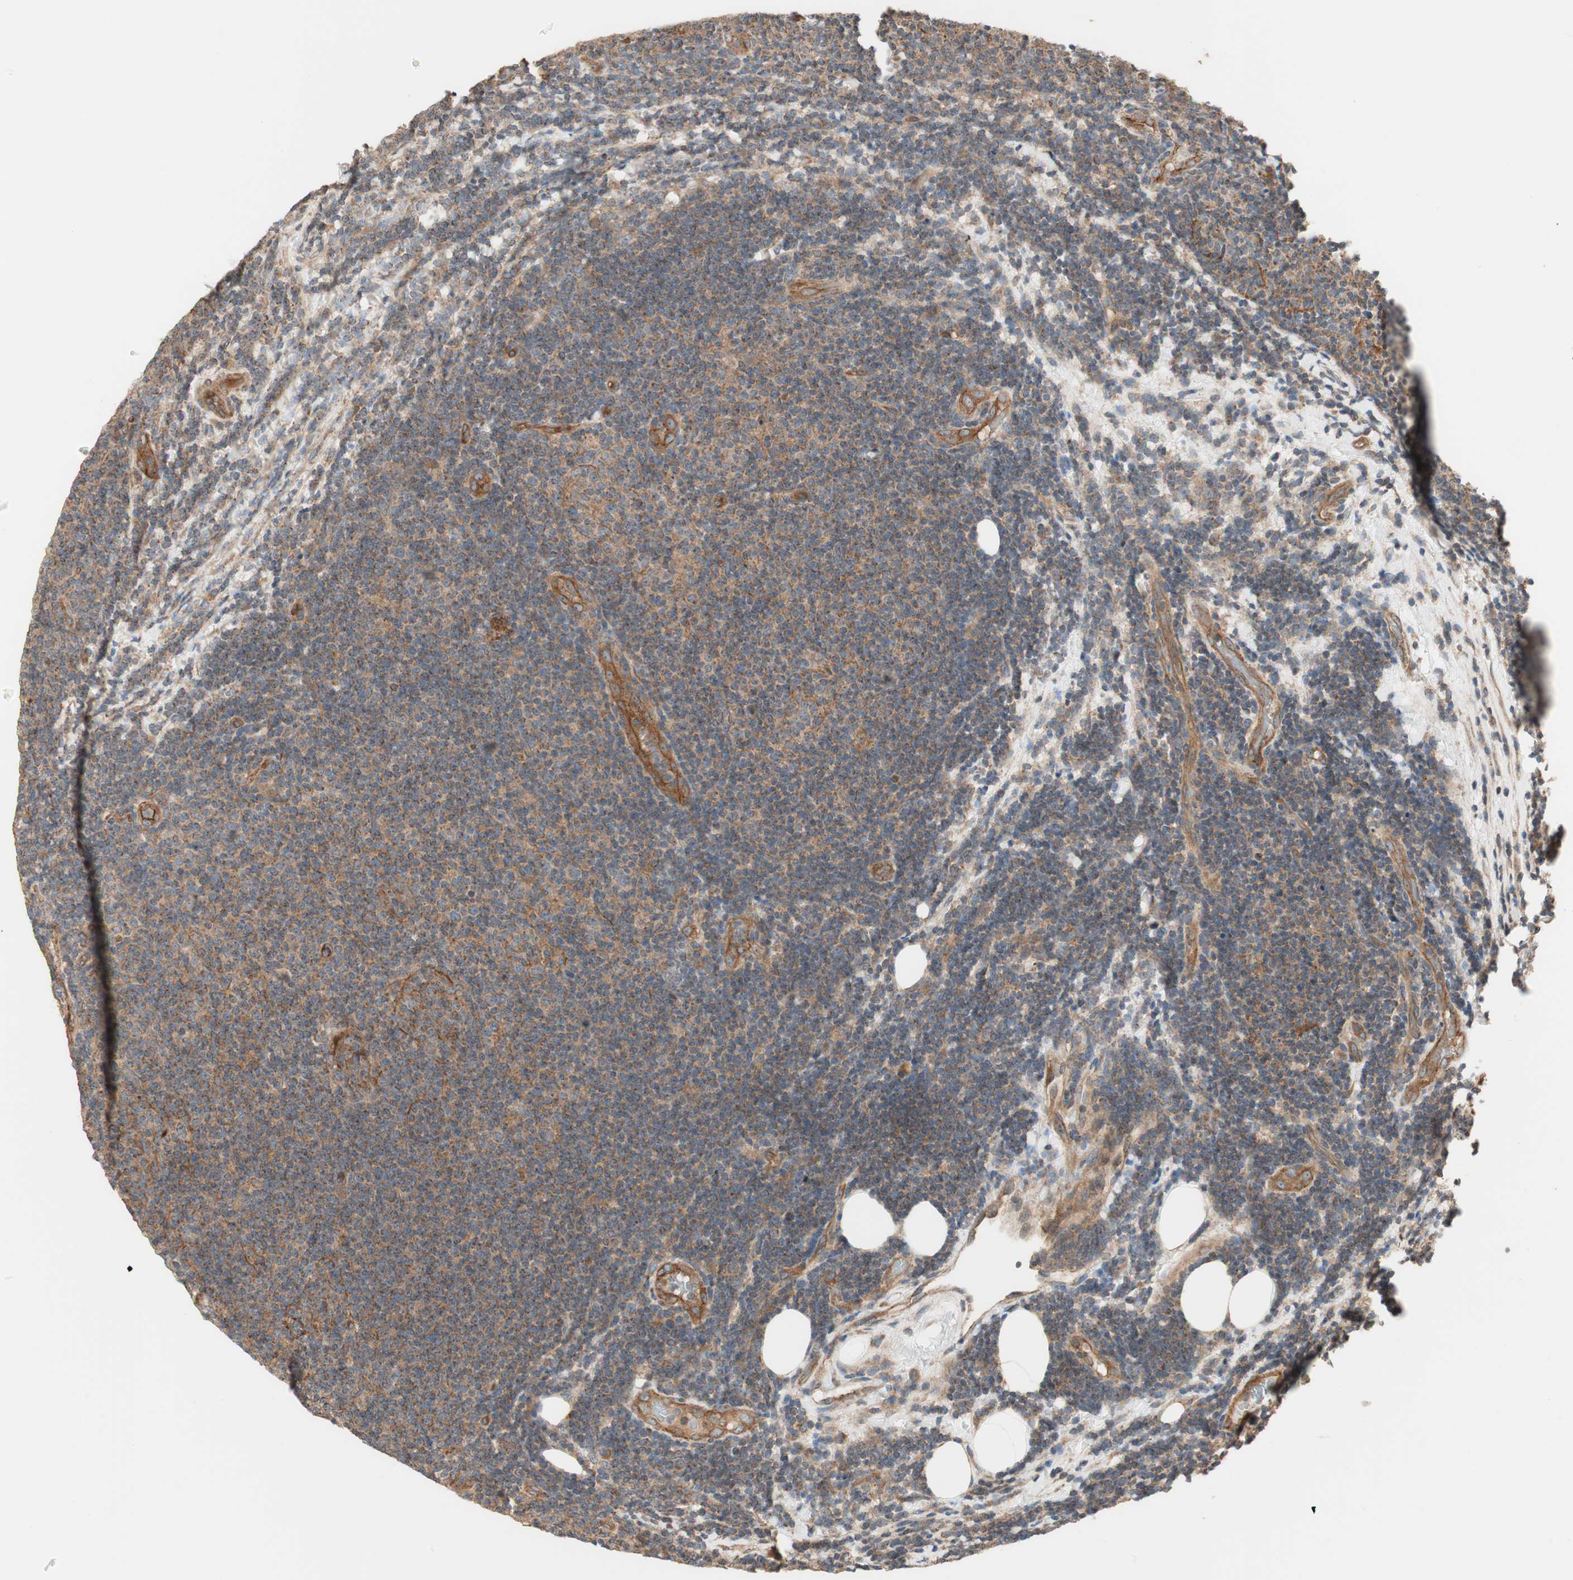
{"staining": {"intensity": "moderate", "quantity": ">75%", "location": "cytoplasmic/membranous"}, "tissue": "lymphoma", "cell_type": "Tumor cells", "image_type": "cancer", "snomed": [{"axis": "morphology", "description": "Malignant lymphoma, non-Hodgkin's type, Low grade"}, {"axis": "topography", "description": "Lymph node"}], "caption": "Brown immunohistochemical staining in human lymphoma exhibits moderate cytoplasmic/membranous positivity in about >75% of tumor cells. The protein is shown in brown color, while the nuclei are stained blue.", "gene": "CTTNBP2NL", "patient": {"sex": "male", "age": 83}}